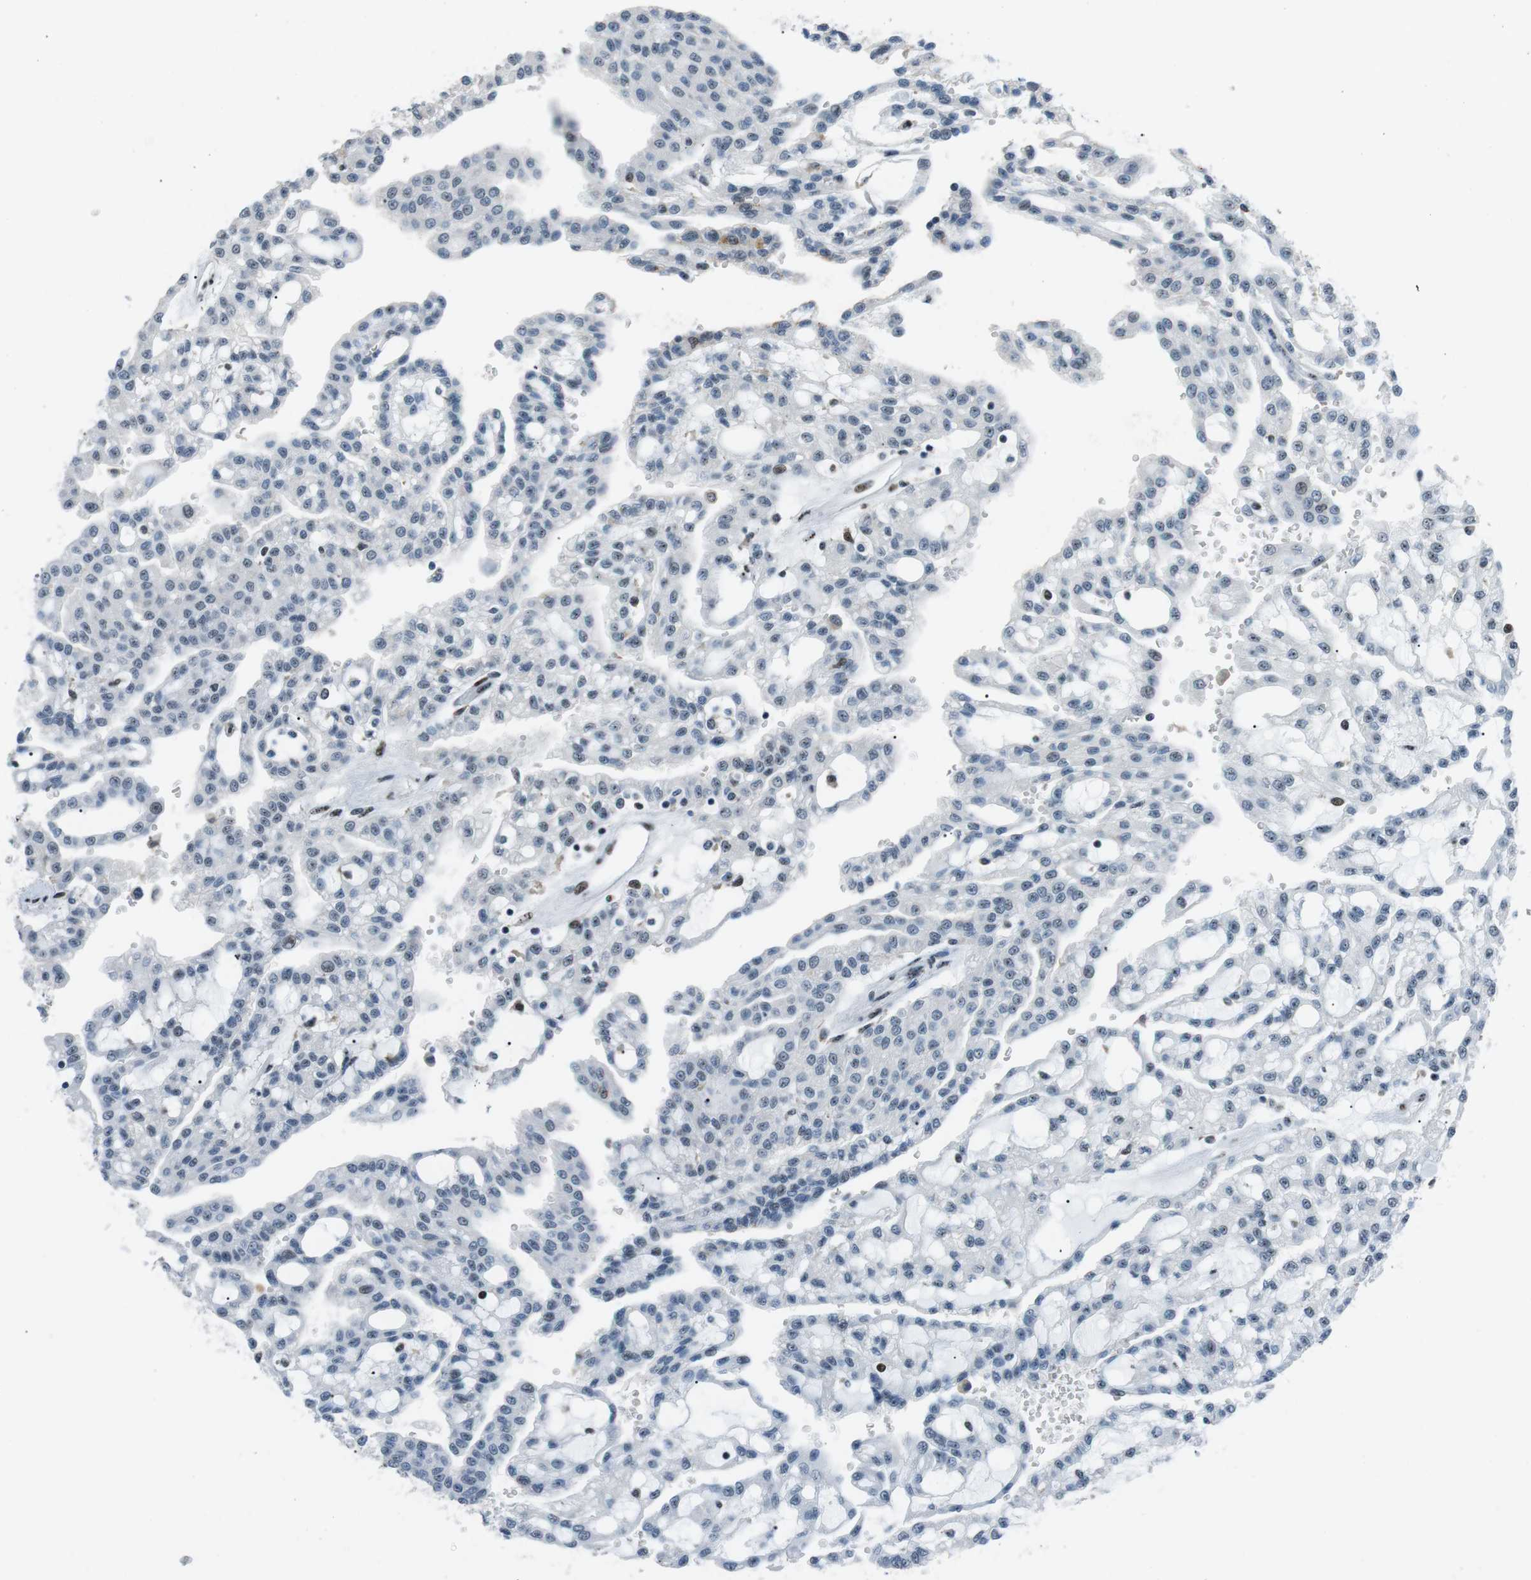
{"staining": {"intensity": "negative", "quantity": "none", "location": "none"}, "tissue": "renal cancer", "cell_type": "Tumor cells", "image_type": "cancer", "snomed": [{"axis": "morphology", "description": "Adenocarcinoma, NOS"}, {"axis": "topography", "description": "Kidney"}], "caption": "Protein analysis of renal cancer (adenocarcinoma) exhibits no significant expression in tumor cells.", "gene": "PML", "patient": {"sex": "male", "age": 63}}